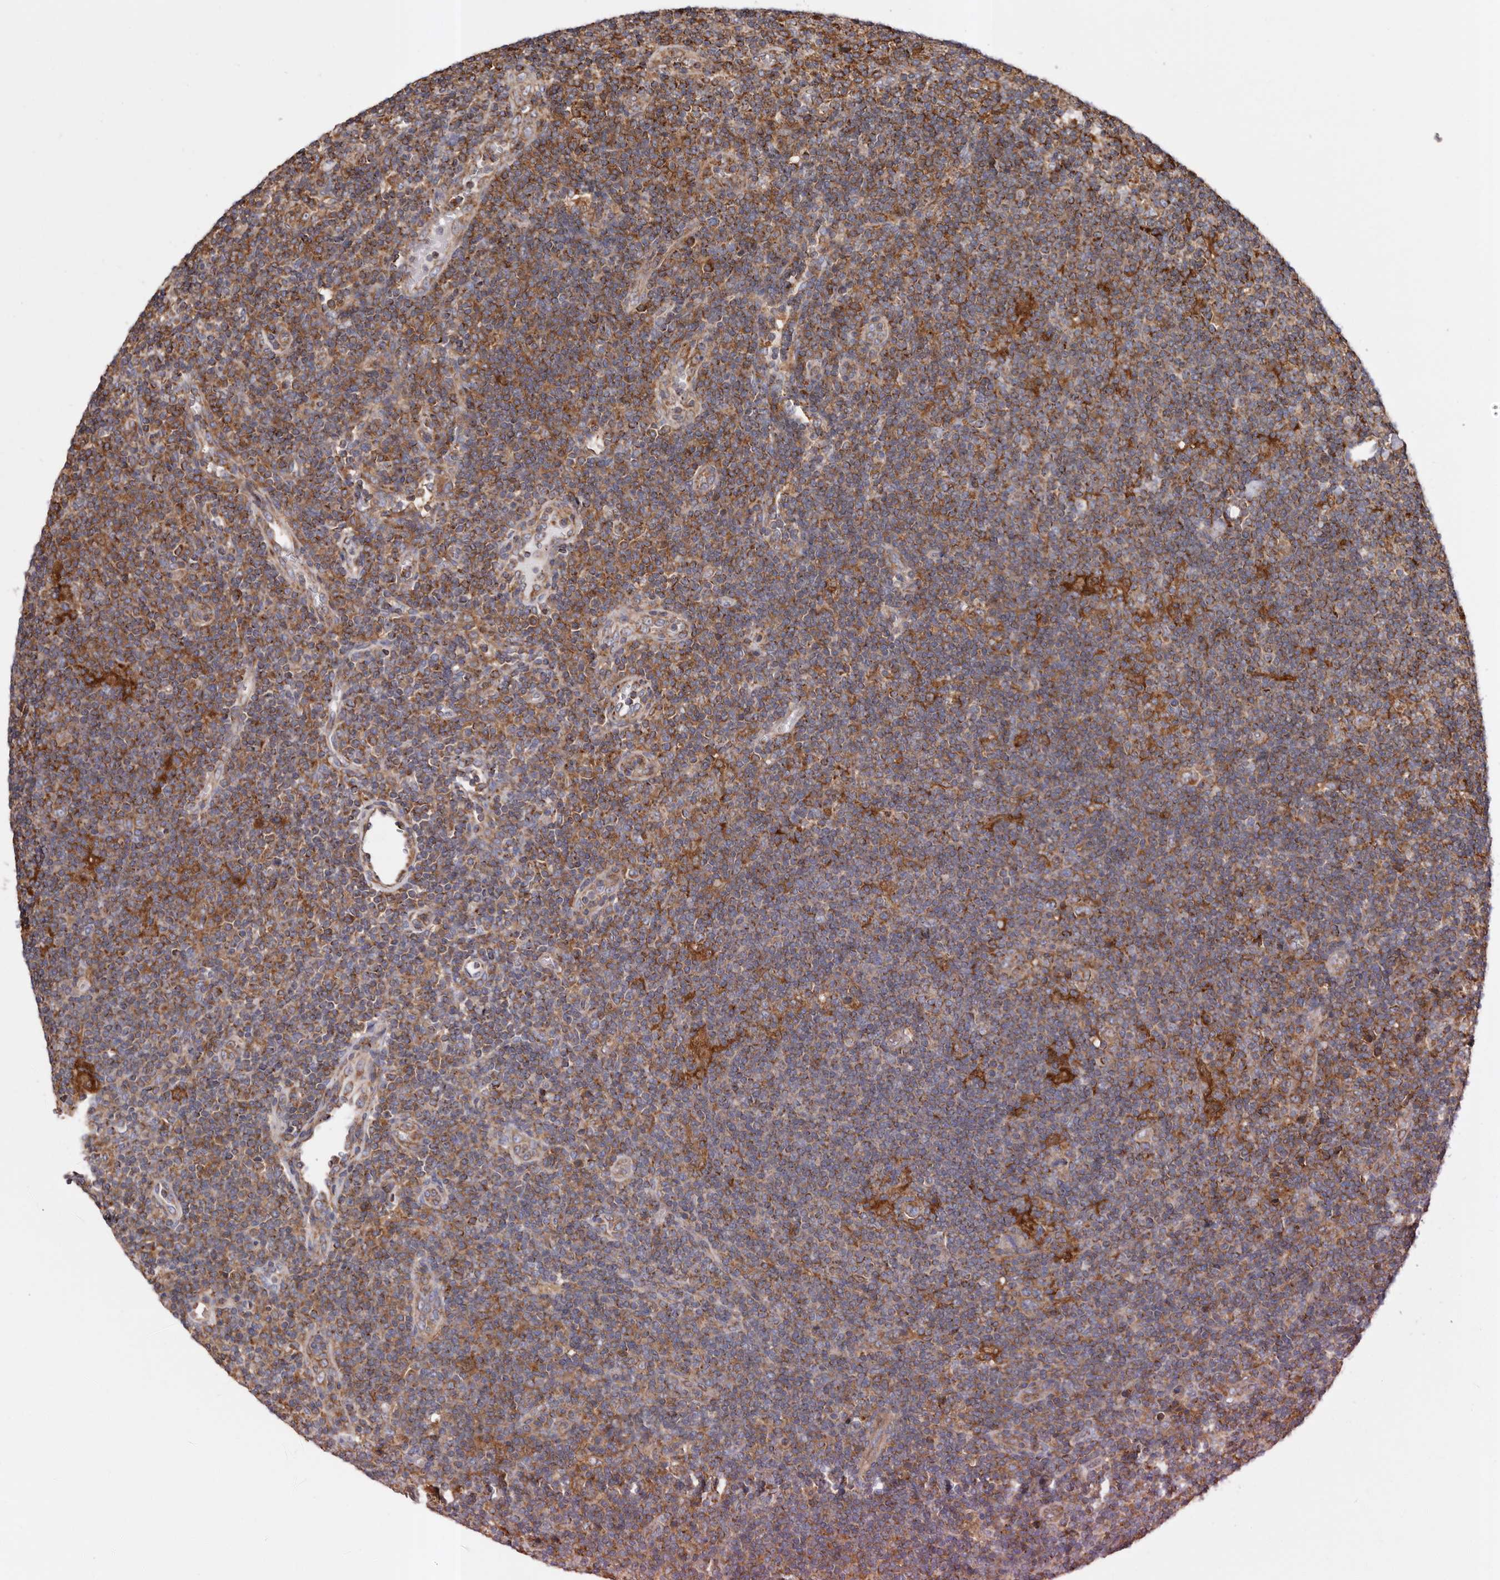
{"staining": {"intensity": "weak", "quantity": "25%-75%", "location": "cytoplasmic/membranous"}, "tissue": "lymphoma", "cell_type": "Tumor cells", "image_type": "cancer", "snomed": [{"axis": "morphology", "description": "Hodgkin's disease, NOS"}, {"axis": "topography", "description": "Lymph node"}], "caption": "Protein expression by IHC exhibits weak cytoplasmic/membranous expression in about 25%-75% of tumor cells in Hodgkin's disease.", "gene": "COQ8B", "patient": {"sex": "female", "age": 57}}